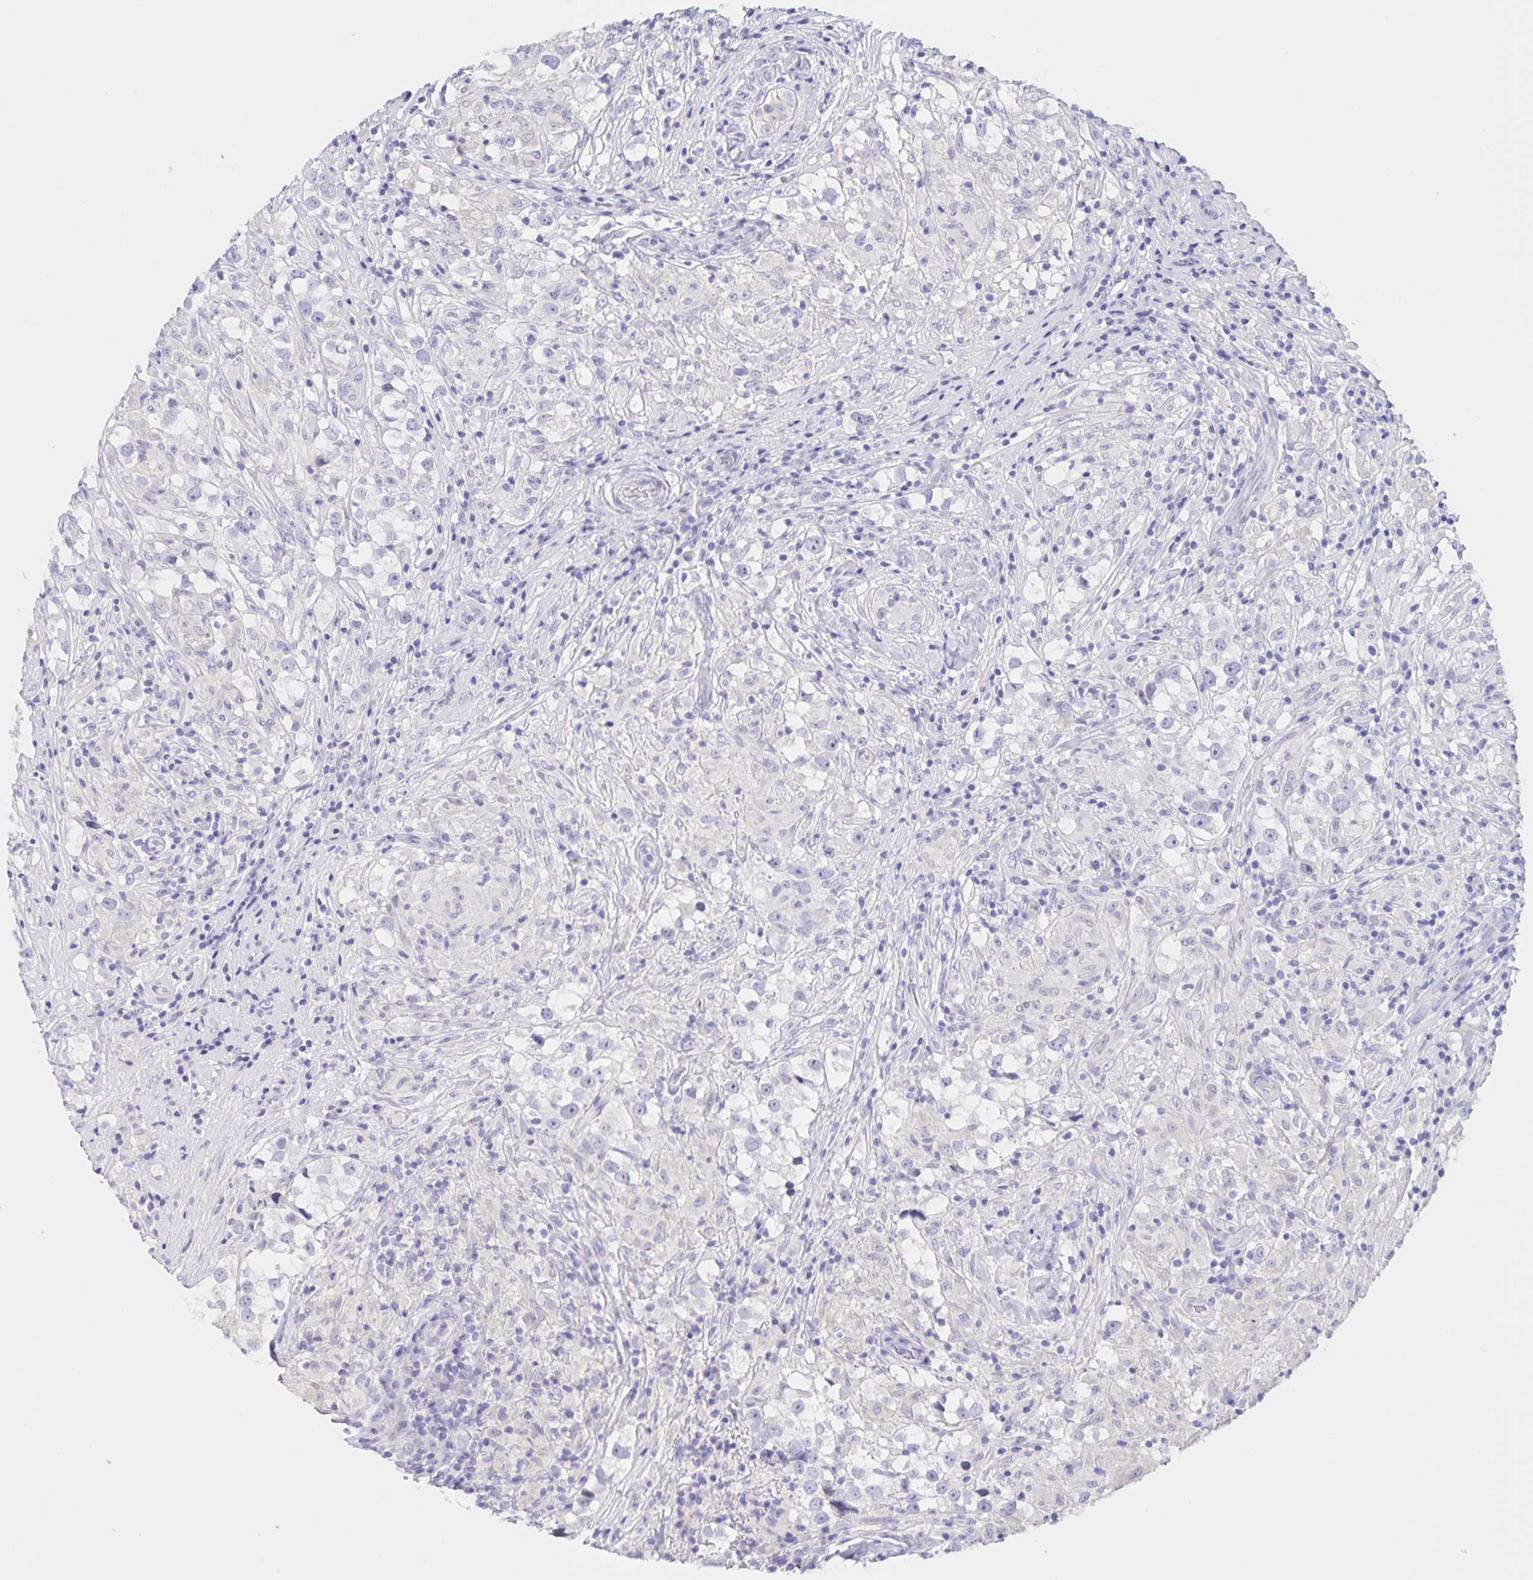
{"staining": {"intensity": "negative", "quantity": "none", "location": "none"}, "tissue": "testis cancer", "cell_type": "Tumor cells", "image_type": "cancer", "snomed": [{"axis": "morphology", "description": "Seminoma, NOS"}, {"axis": "topography", "description": "Testis"}], "caption": "Seminoma (testis) was stained to show a protein in brown. There is no significant staining in tumor cells.", "gene": "DMGDH", "patient": {"sex": "male", "age": 46}}